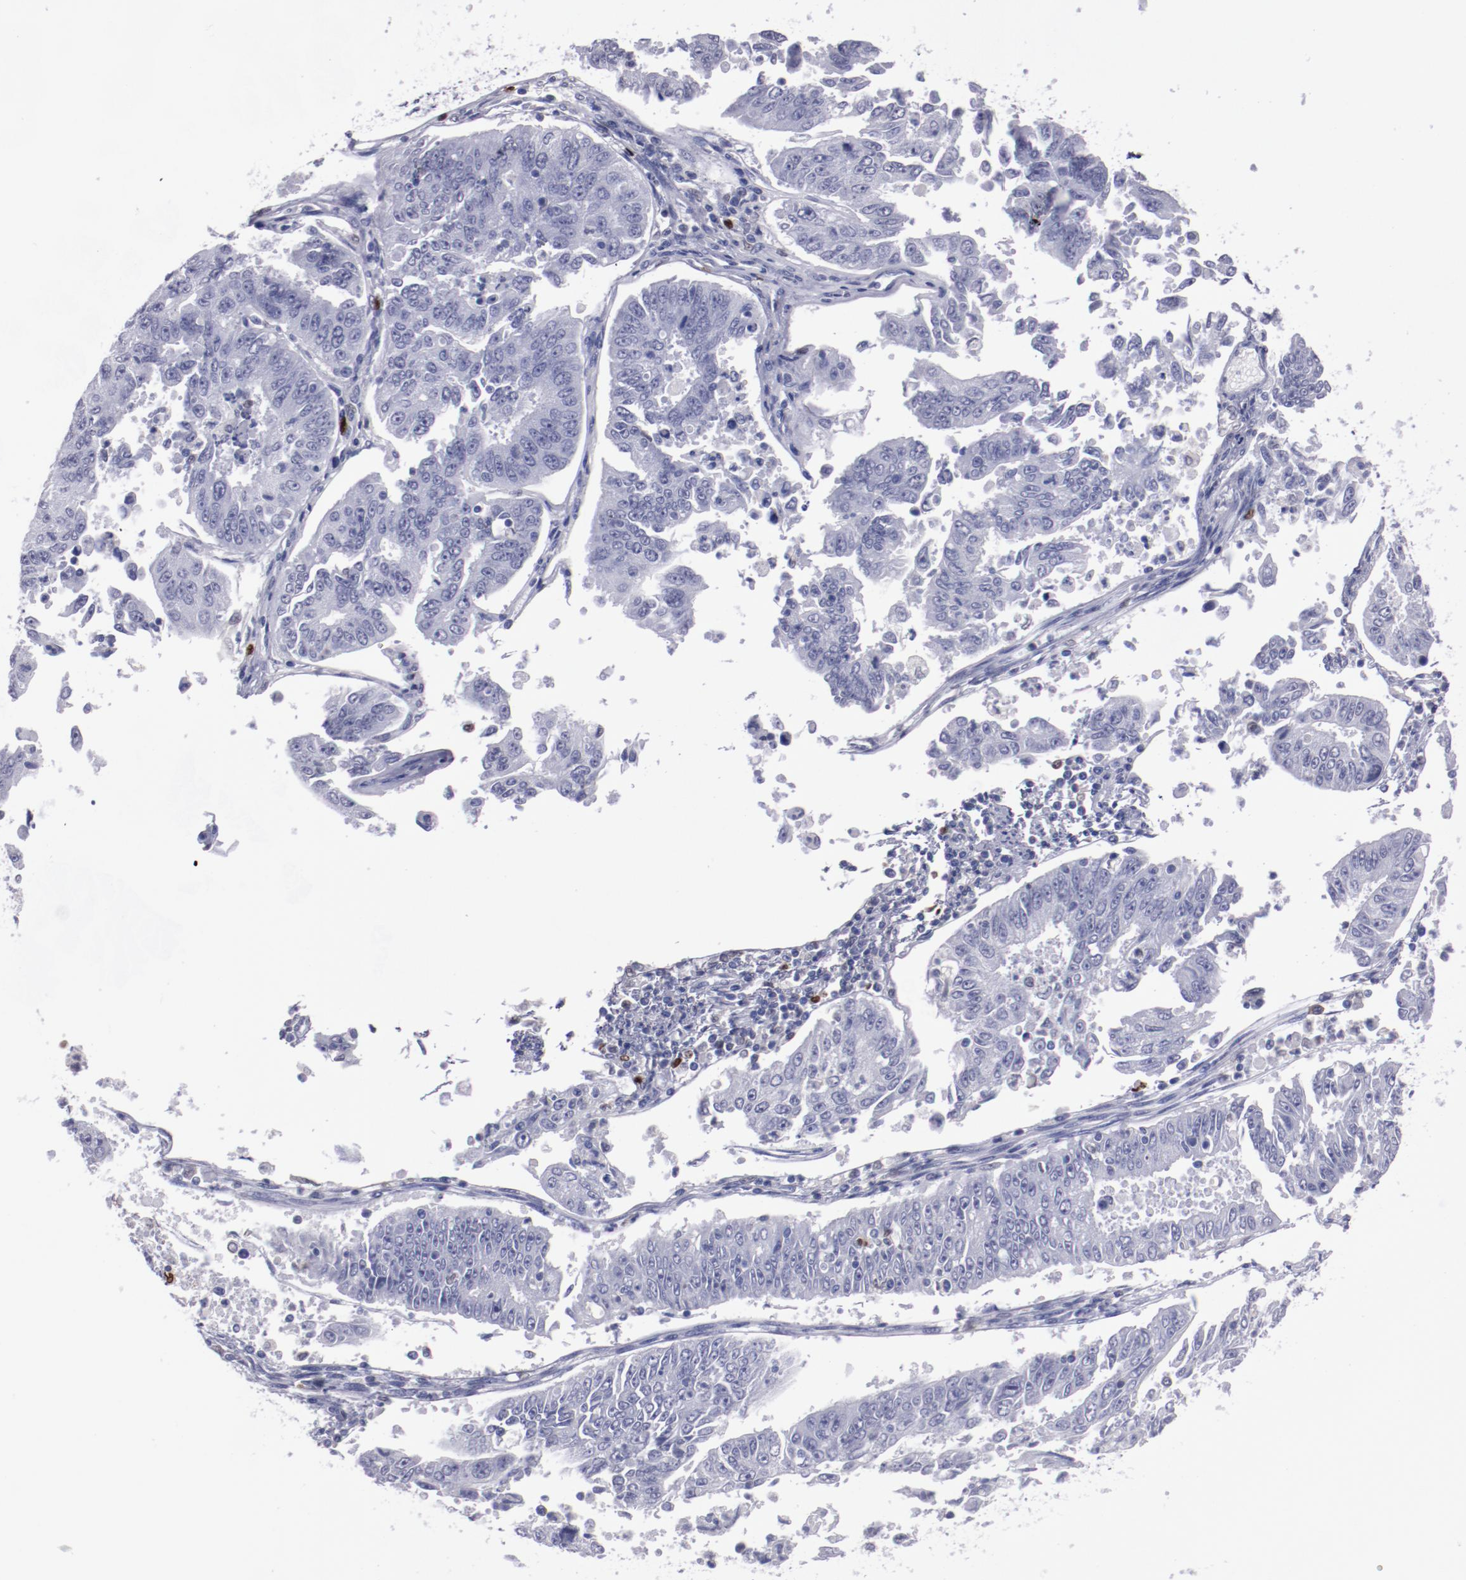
{"staining": {"intensity": "negative", "quantity": "none", "location": "none"}, "tissue": "endometrial cancer", "cell_type": "Tumor cells", "image_type": "cancer", "snomed": [{"axis": "morphology", "description": "Adenocarcinoma, NOS"}, {"axis": "topography", "description": "Endometrium"}], "caption": "DAB immunohistochemical staining of endometrial adenocarcinoma exhibits no significant expression in tumor cells. (DAB (3,3'-diaminobenzidine) immunohistochemistry, high magnification).", "gene": "IRF8", "patient": {"sex": "female", "age": 42}}